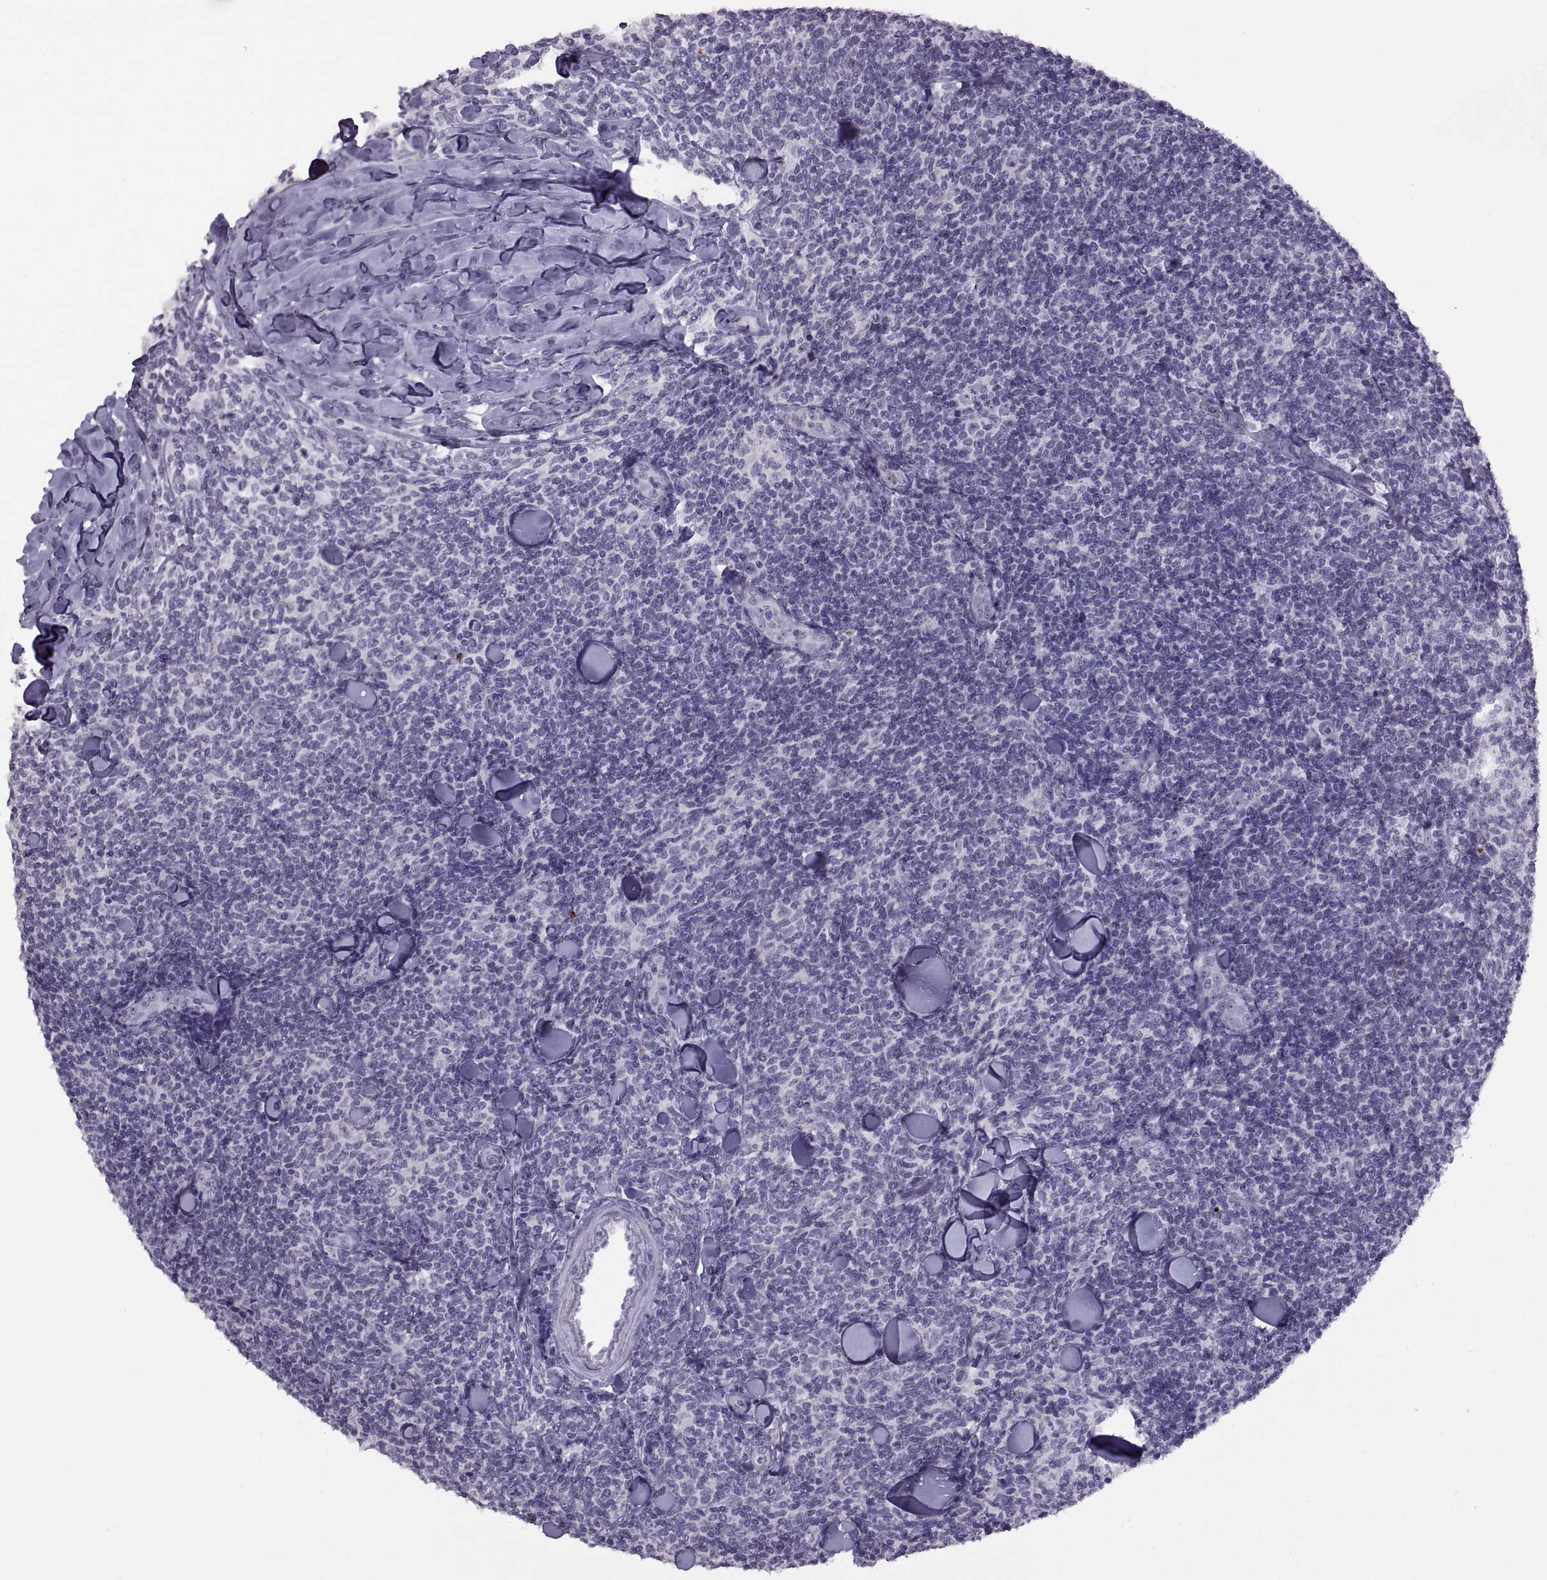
{"staining": {"intensity": "negative", "quantity": "none", "location": "none"}, "tissue": "lymphoma", "cell_type": "Tumor cells", "image_type": "cancer", "snomed": [{"axis": "morphology", "description": "Malignant lymphoma, non-Hodgkin's type, Low grade"}, {"axis": "topography", "description": "Lymph node"}], "caption": "Immunohistochemical staining of human low-grade malignant lymphoma, non-Hodgkin's type demonstrates no significant positivity in tumor cells.", "gene": "ASIC2", "patient": {"sex": "female", "age": 56}}